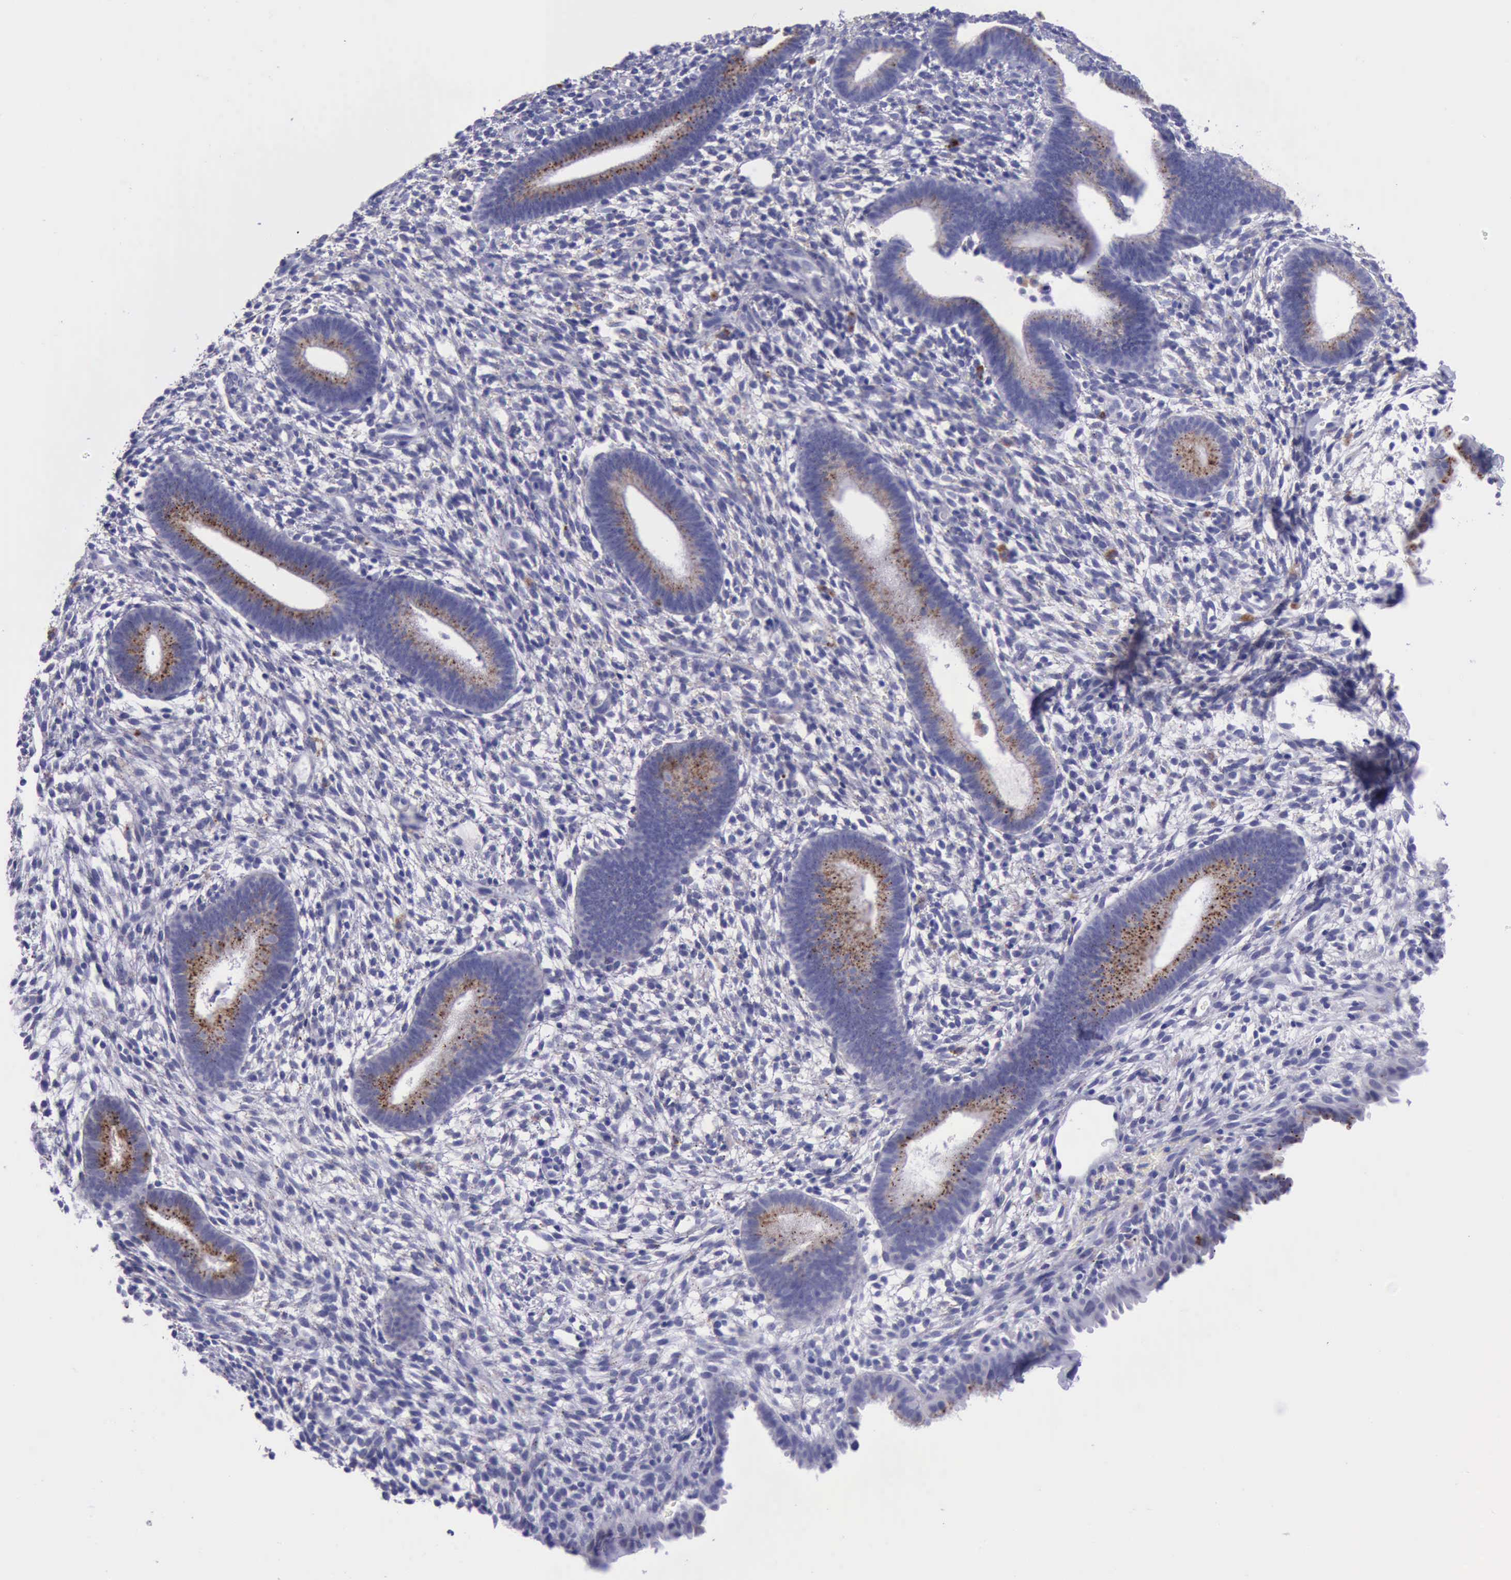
{"staining": {"intensity": "negative", "quantity": "none", "location": "none"}, "tissue": "endometrium", "cell_type": "Cells in endometrial stroma", "image_type": "normal", "snomed": [{"axis": "morphology", "description": "Normal tissue, NOS"}, {"axis": "topography", "description": "Smooth muscle"}, {"axis": "topography", "description": "Endometrium"}], "caption": "Immunohistochemistry of normal endometrium shows no expression in cells in endometrial stroma. The staining was performed using DAB to visualize the protein expression in brown, while the nuclei were stained in blue with hematoxylin (Magnification: 20x).", "gene": "GLA", "patient": {"sex": "female", "age": 57}}